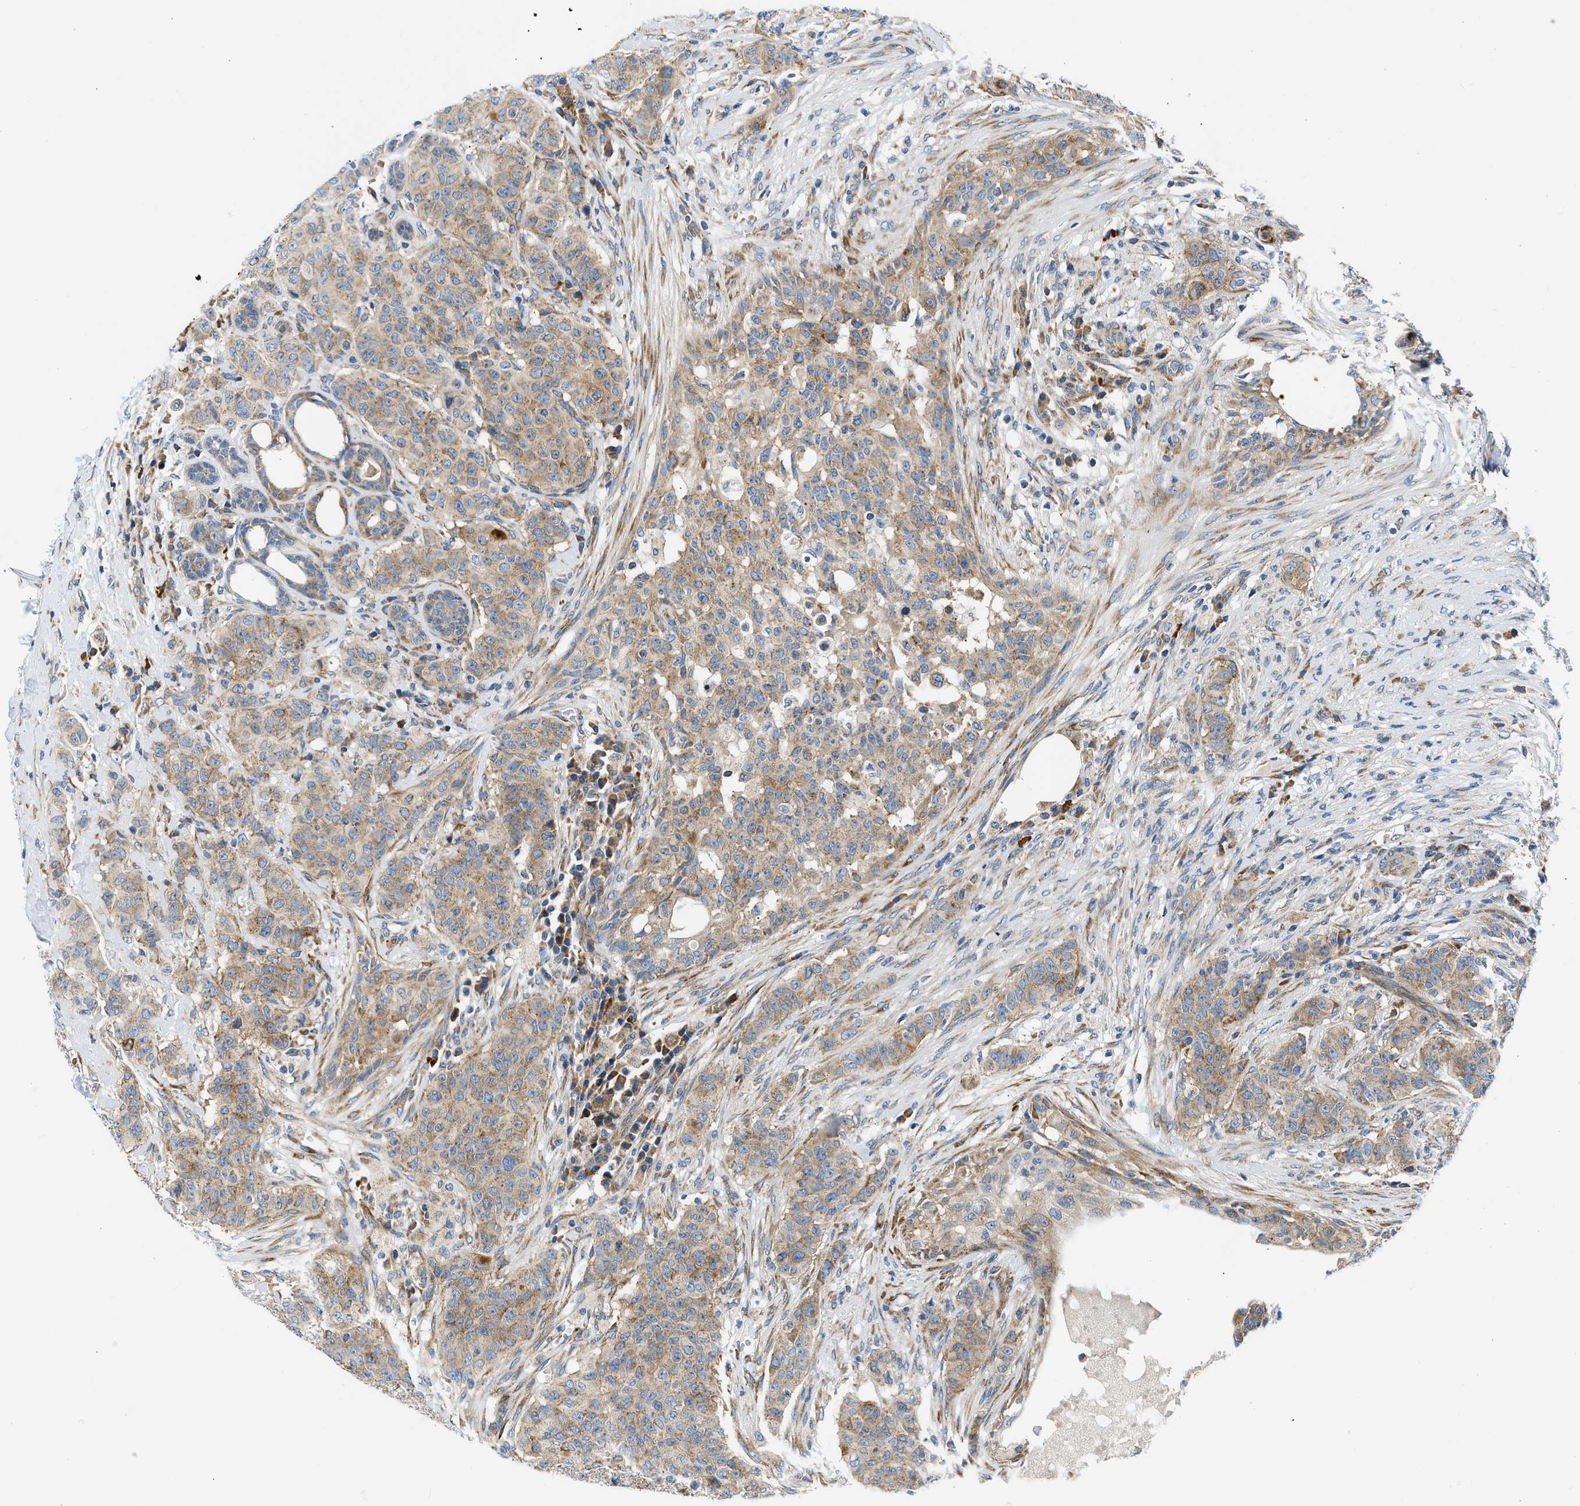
{"staining": {"intensity": "moderate", "quantity": ">75%", "location": "cytoplasmic/membranous"}, "tissue": "breast cancer", "cell_type": "Tumor cells", "image_type": "cancer", "snomed": [{"axis": "morphology", "description": "Normal tissue, NOS"}, {"axis": "morphology", "description": "Duct carcinoma"}, {"axis": "topography", "description": "Breast"}], "caption": "Protein staining exhibits moderate cytoplasmic/membranous staining in approximately >75% of tumor cells in breast cancer.", "gene": "CAMKK2", "patient": {"sex": "female", "age": 40}}